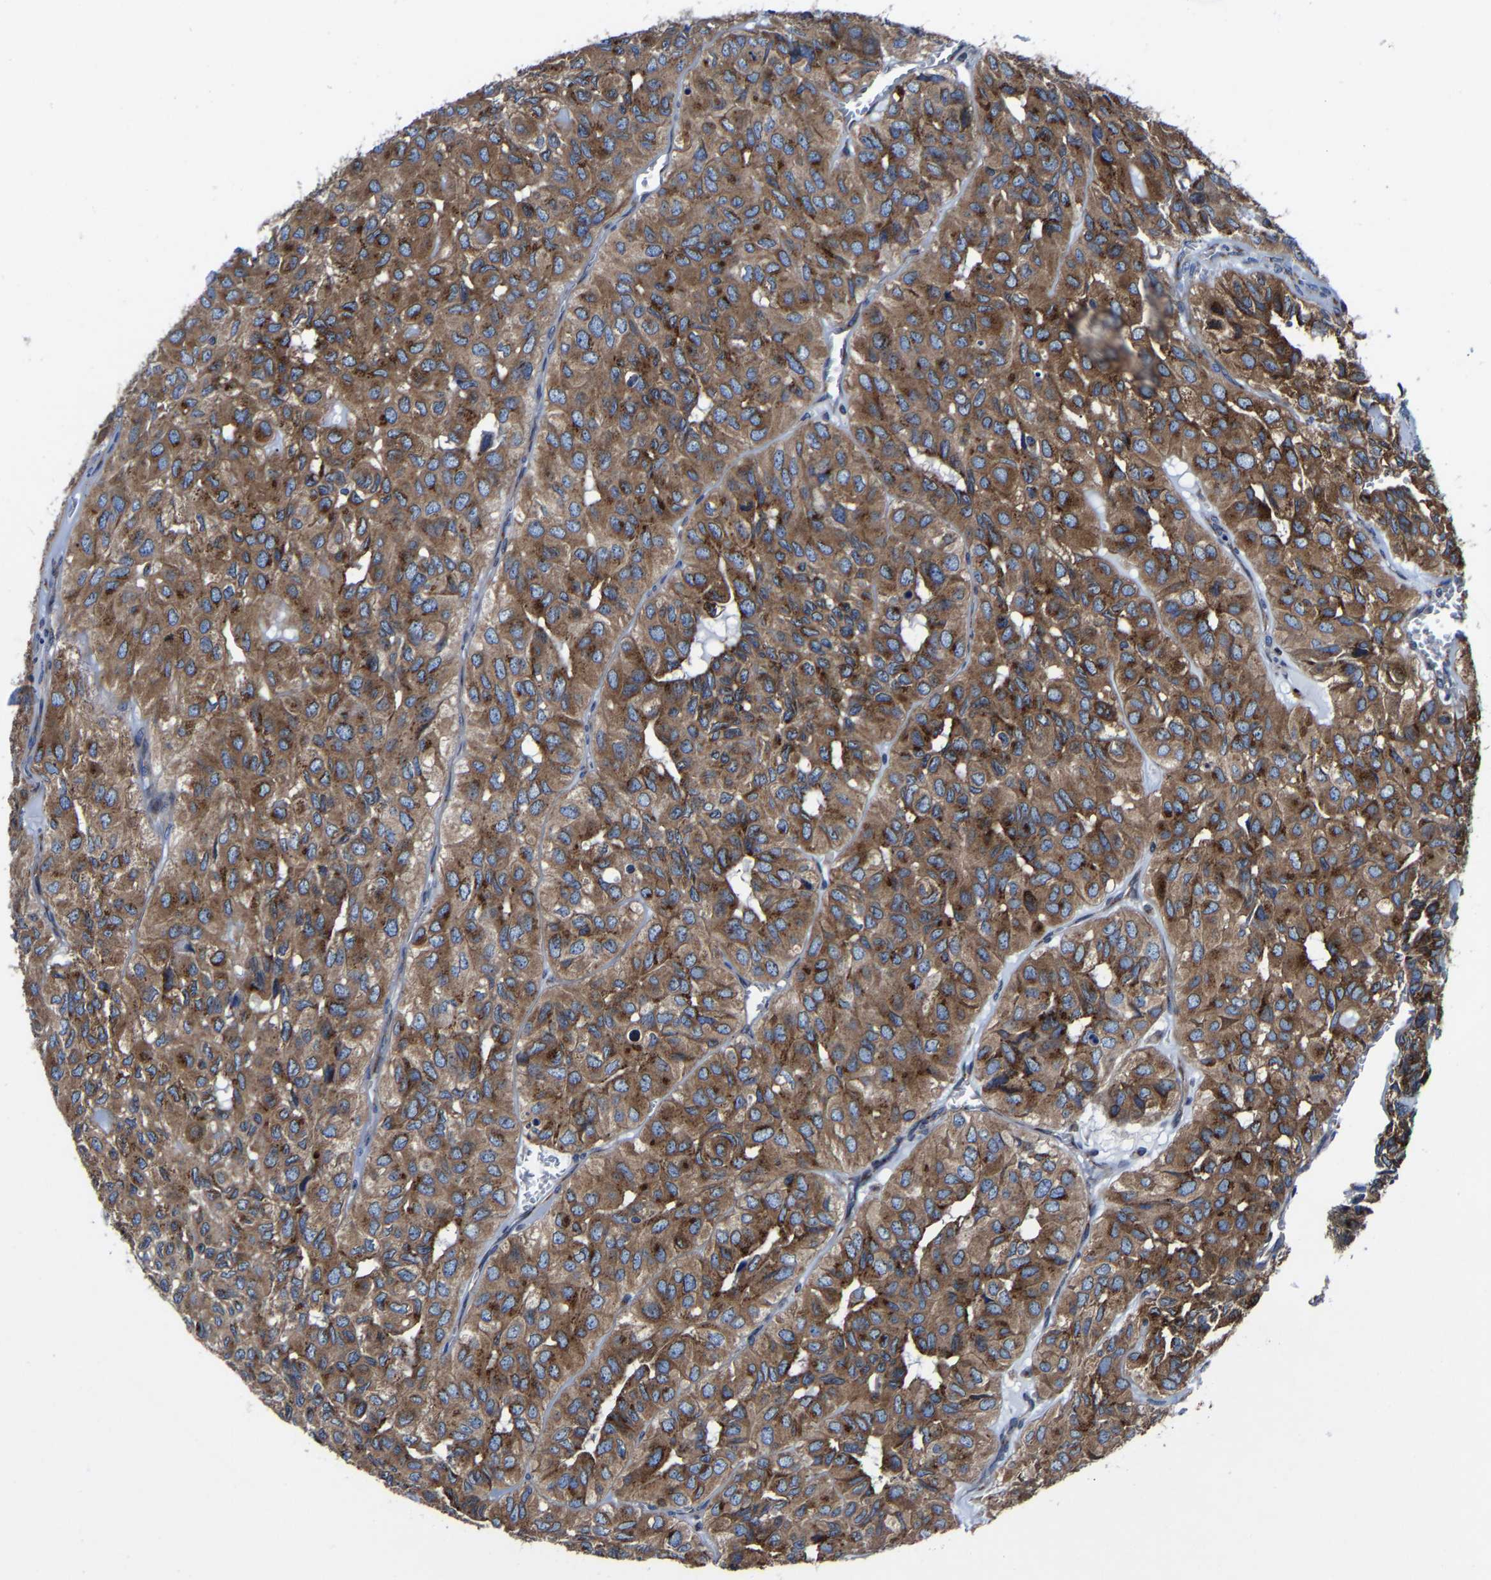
{"staining": {"intensity": "moderate", "quantity": ">75%", "location": "cytoplasmic/membranous"}, "tissue": "head and neck cancer", "cell_type": "Tumor cells", "image_type": "cancer", "snomed": [{"axis": "morphology", "description": "Adenocarcinoma, NOS"}, {"axis": "topography", "description": "Salivary gland, NOS"}, {"axis": "topography", "description": "Head-Neck"}], "caption": "This is an image of immunohistochemistry (IHC) staining of head and neck cancer, which shows moderate positivity in the cytoplasmic/membranous of tumor cells.", "gene": "EBAG9", "patient": {"sex": "female", "age": 76}}